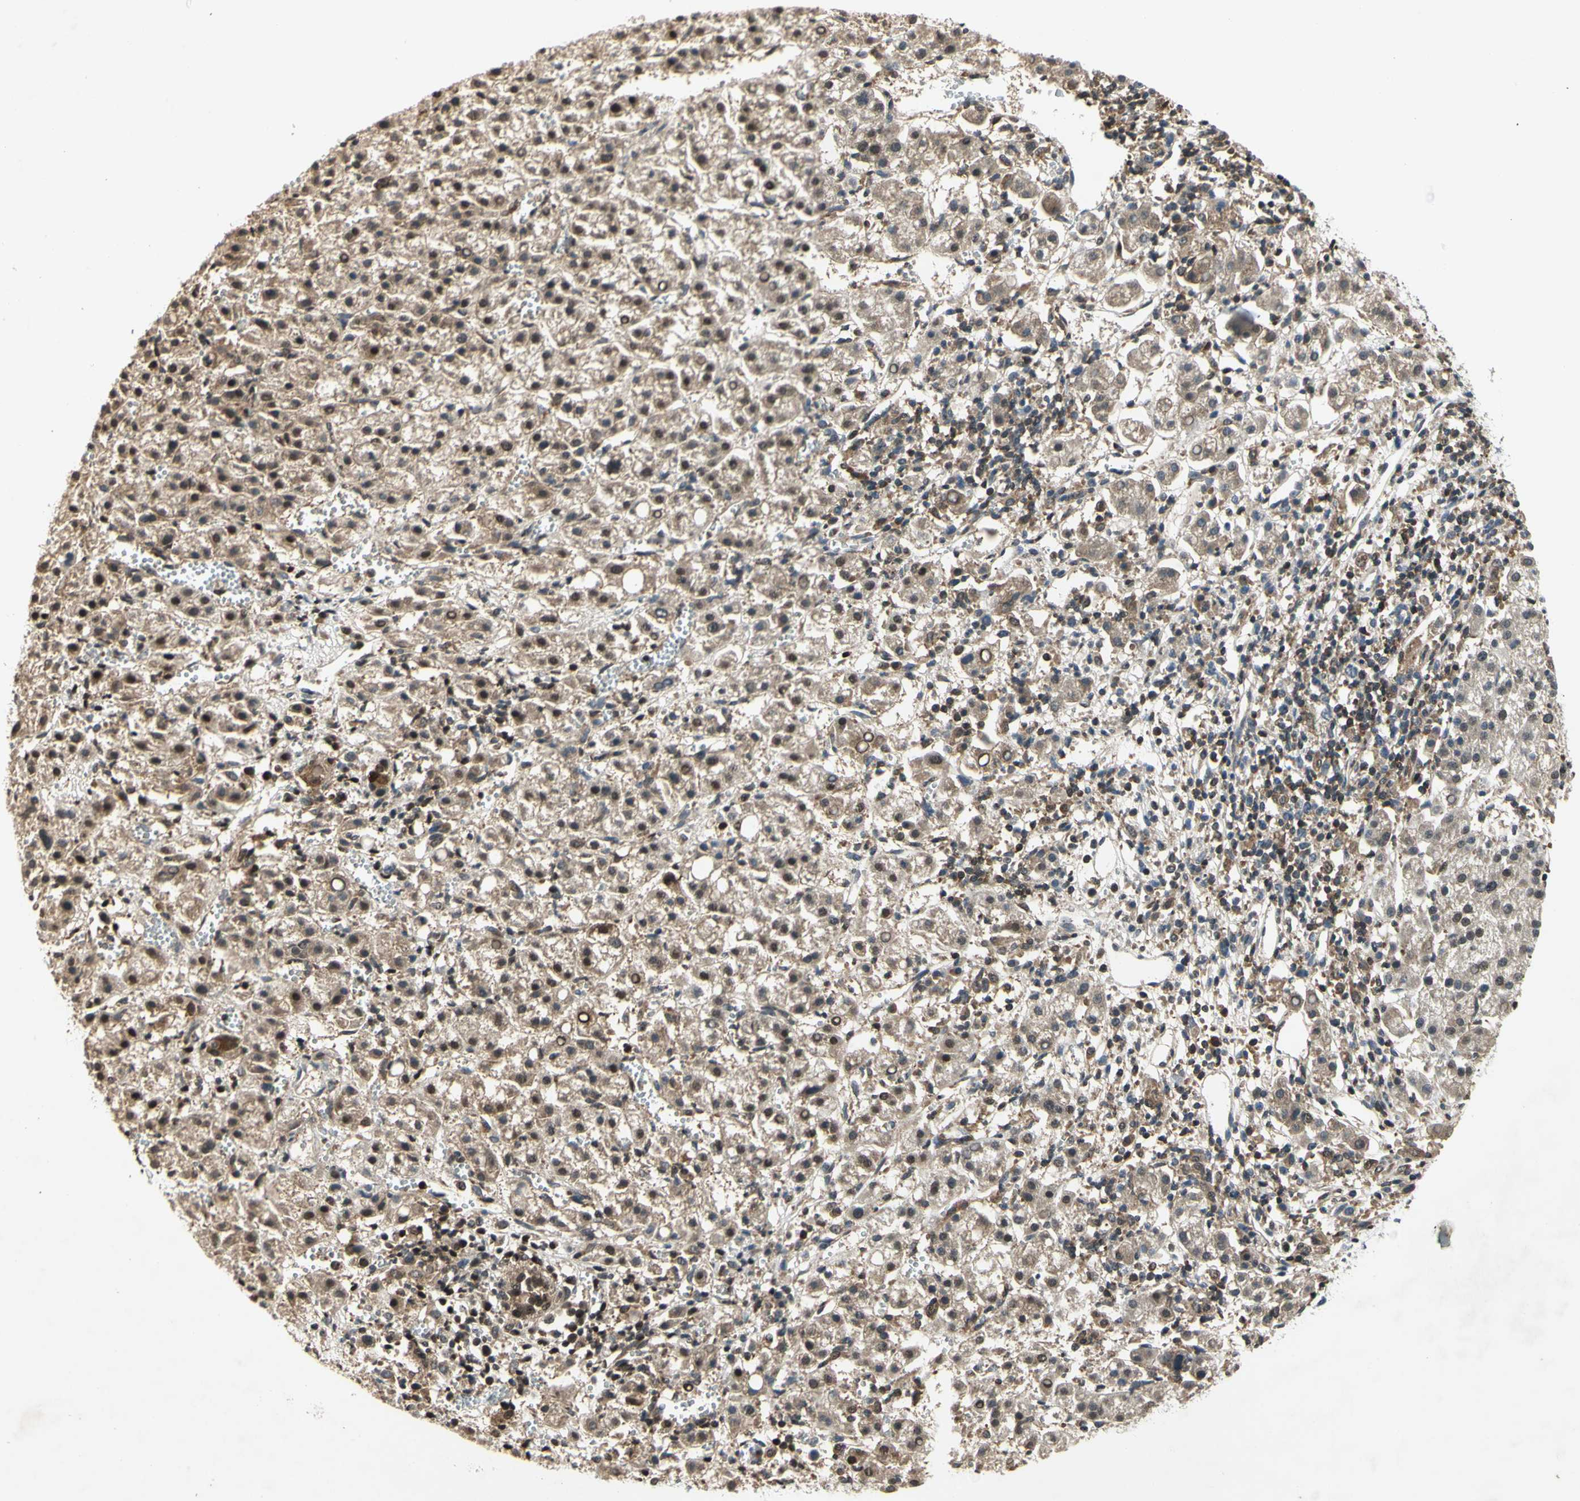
{"staining": {"intensity": "moderate", "quantity": ">75%", "location": "cytoplasmic/membranous"}, "tissue": "liver cancer", "cell_type": "Tumor cells", "image_type": "cancer", "snomed": [{"axis": "morphology", "description": "Carcinoma, Hepatocellular, NOS"}, {"axis": "topography", "description": "Liver"}], "caption": "Moderate cytoplasmic/membranous staining for a protein is identified in approximately >75% of tumor cells of liver hepatocellular carcinoma using immunohistochemistry (IHC).", "gene": "GSR", "patient": {"sex": "female", "age": 58}}